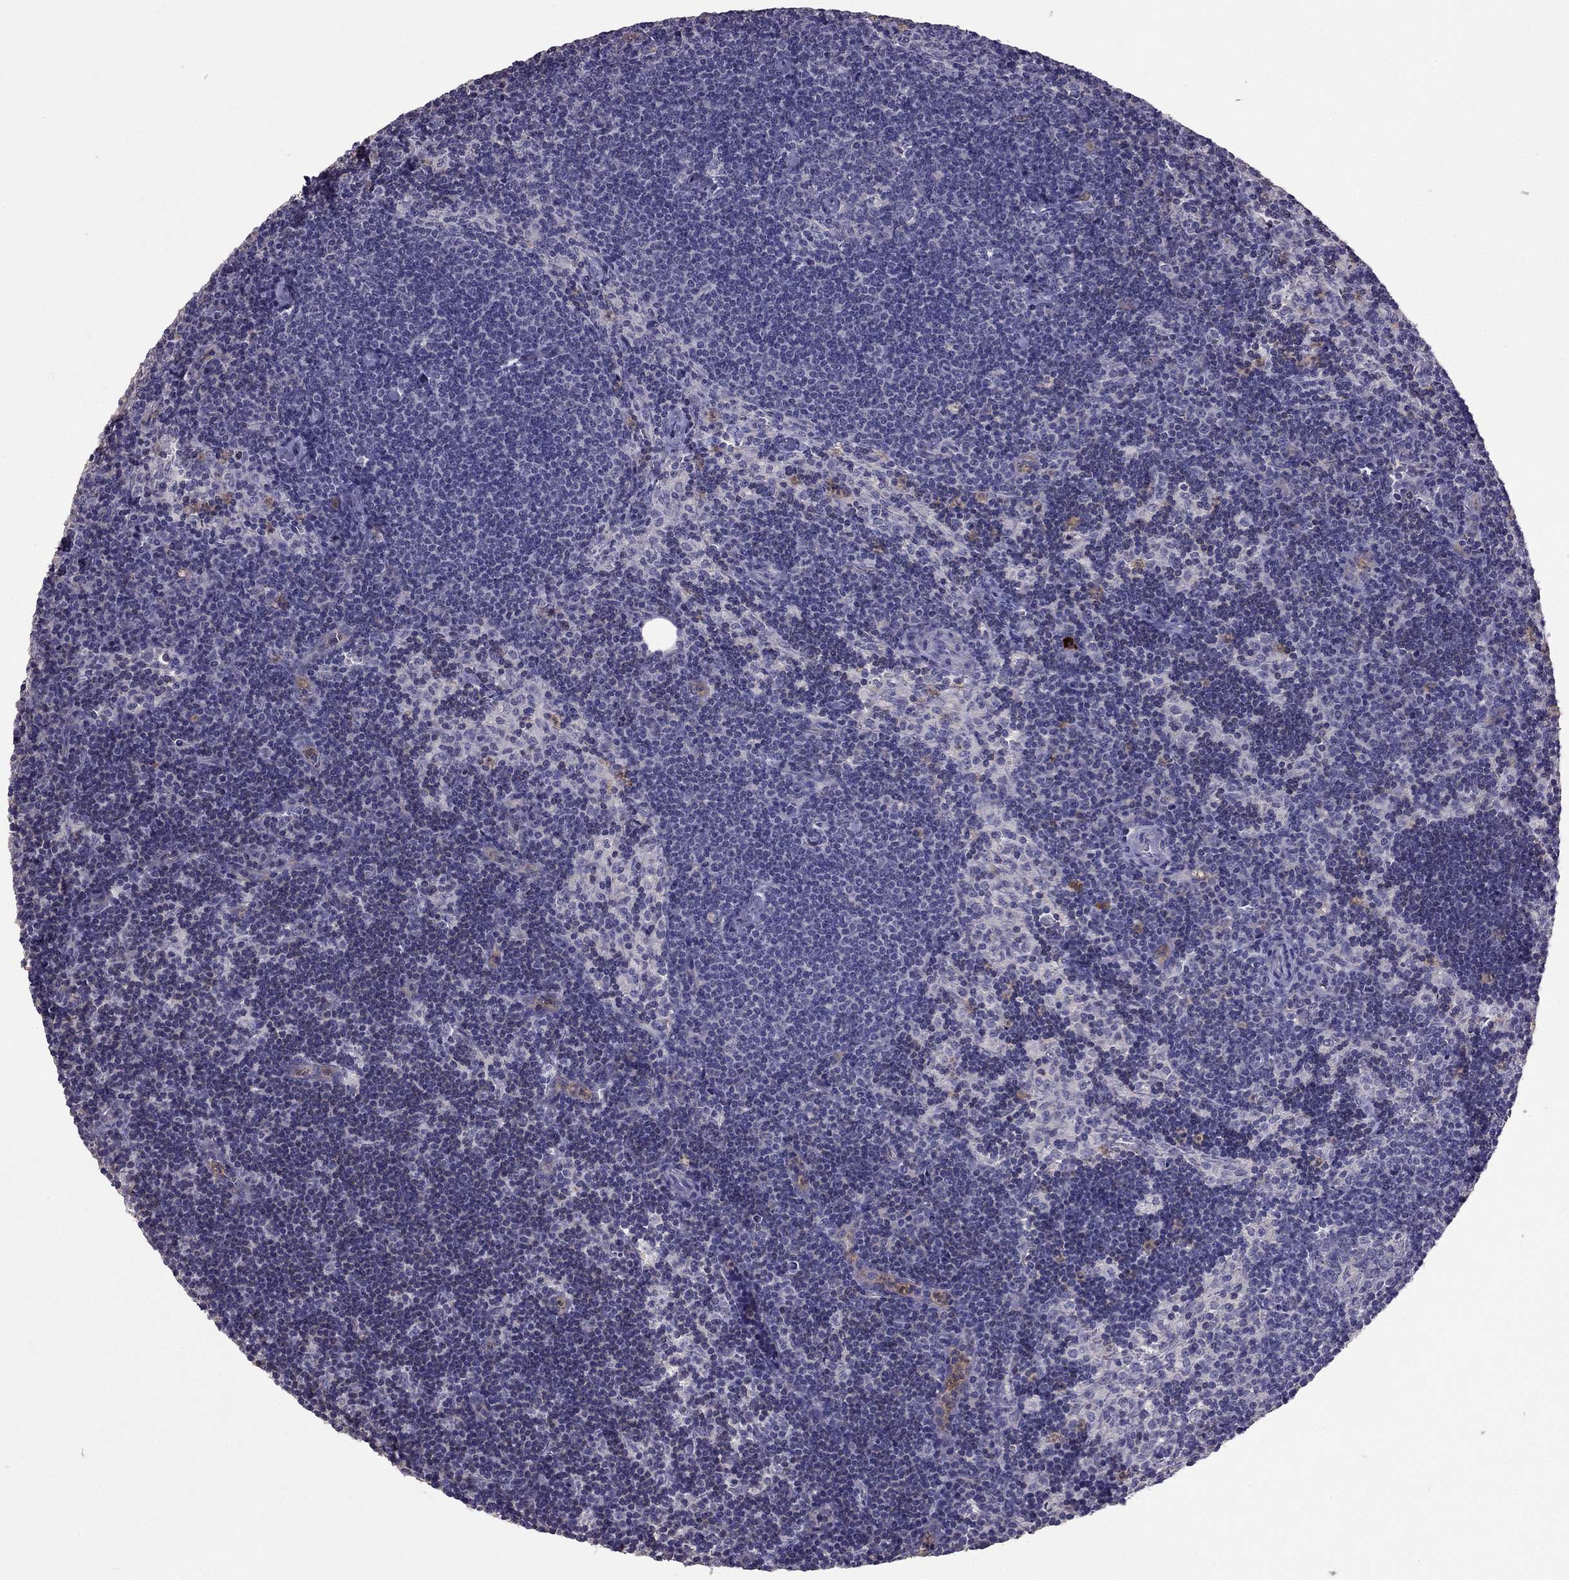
{"staining": {"intensity": "negative", "quantity": "none", "location": "none"}, "tissue": "lymph node", "cell_type": "Germinal center cells", "image_type": "normal", "snomed": [{"axis": "morphology", "description": "Normal tissue, NOS"}, {"axis": "topography", "description": "Lymph node"}], "caption": "The image displays no significant staining in germinal center cells of lymph node.", "gene": "RFLNB", "patient": {"sex": "female", "age": 34}}